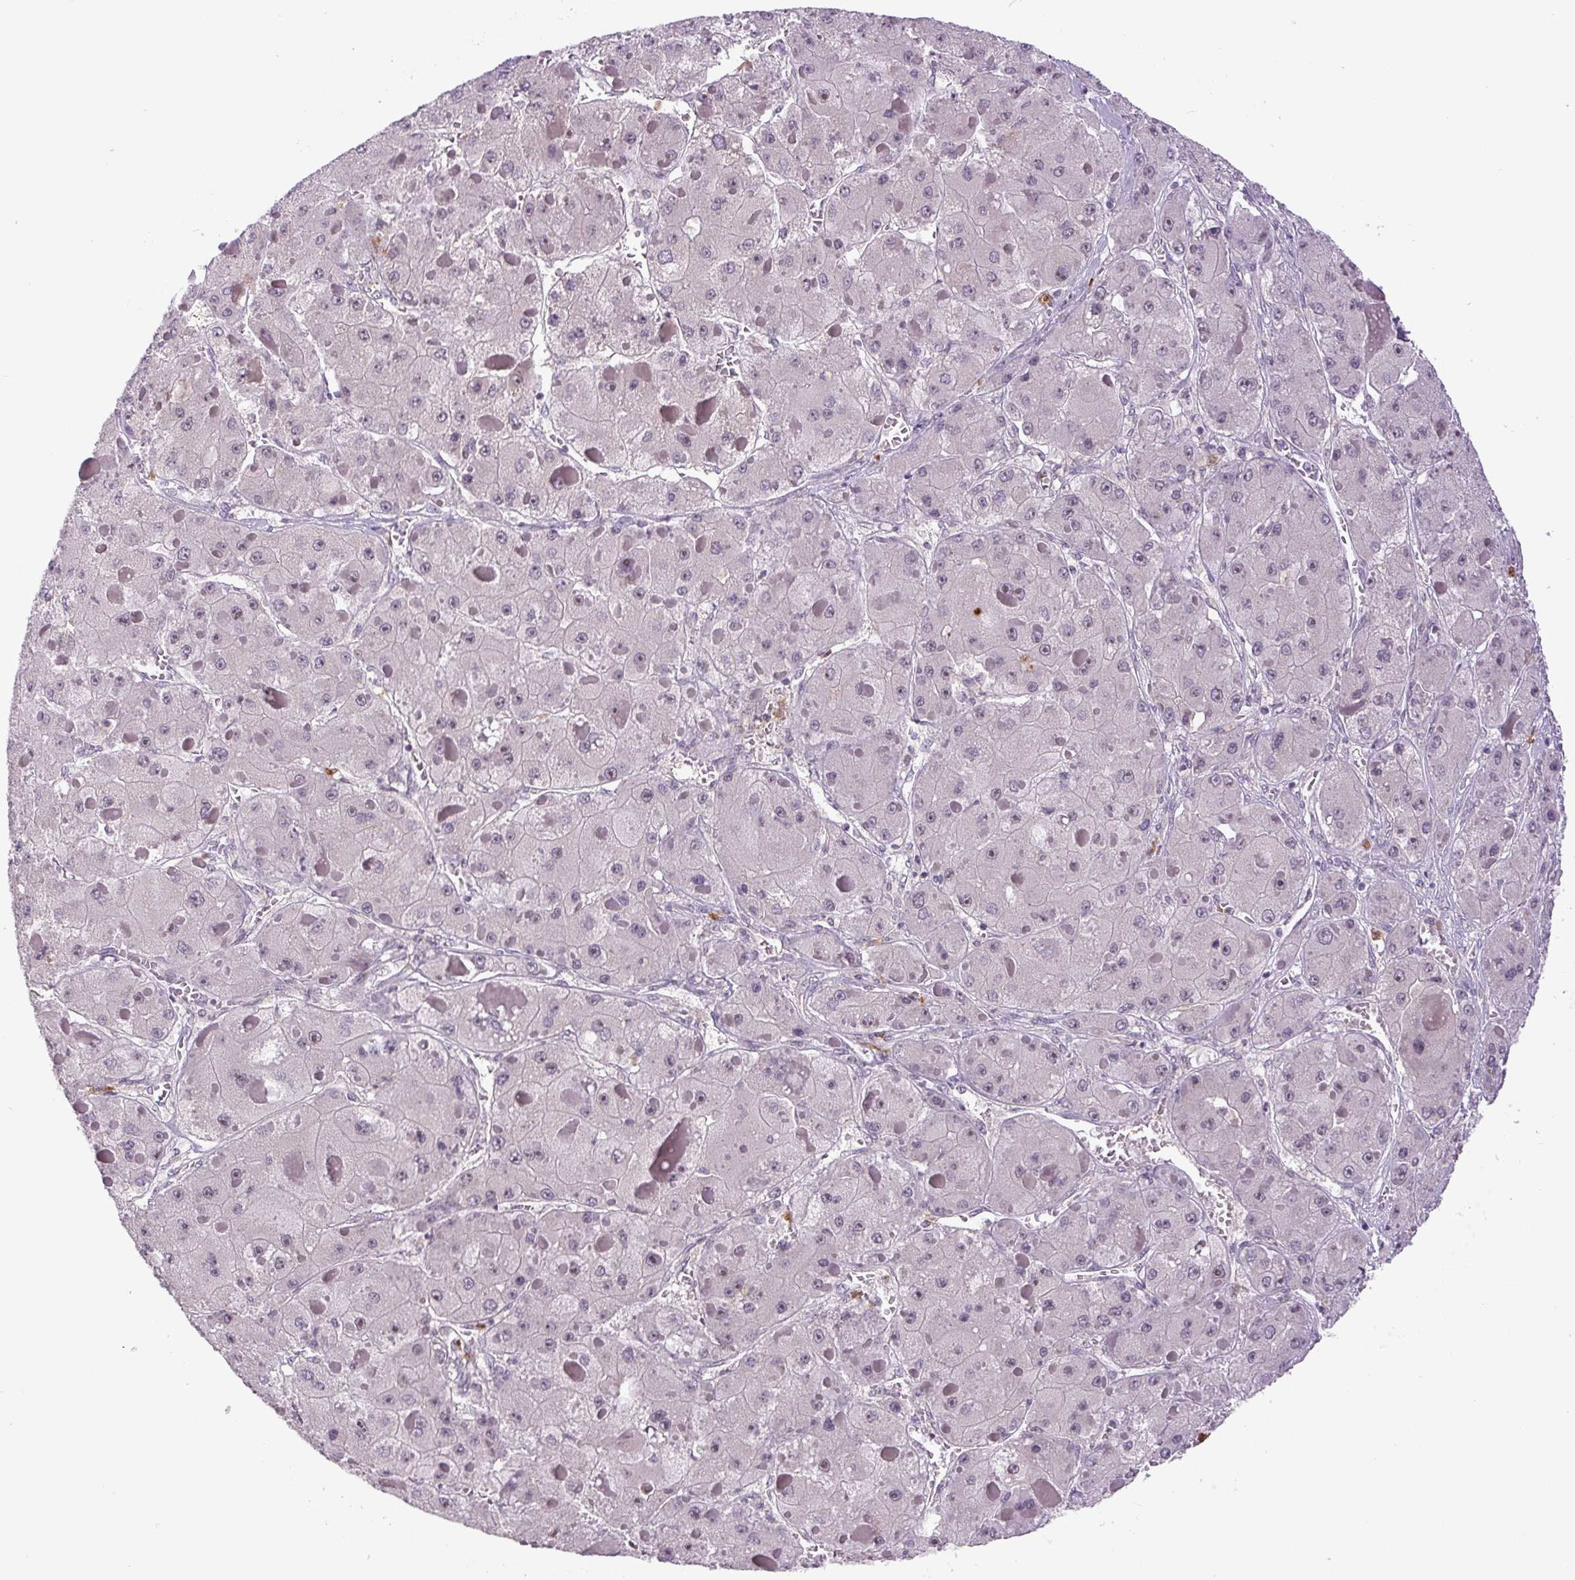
{"staining": {"intensity": "negative", "quantity": "none", "location": "none"}, "tissue": "liver cancer", "cell_type": "Tumor cells", "image_type": "cancer", "snomed": [{"axis": "morphology", "description": "Carcinoma, Hepatocellular, NOS"}, {"axis": "topography", "description": "Liver"}], "caption": "This is a micrograph of immunohistochemistry (IHC) staining of liver hepatocellular carcinoma, which shows no staining in tumor cells.", "gene": "SGF29", "patient": {"sex": "female", "age": 73}}